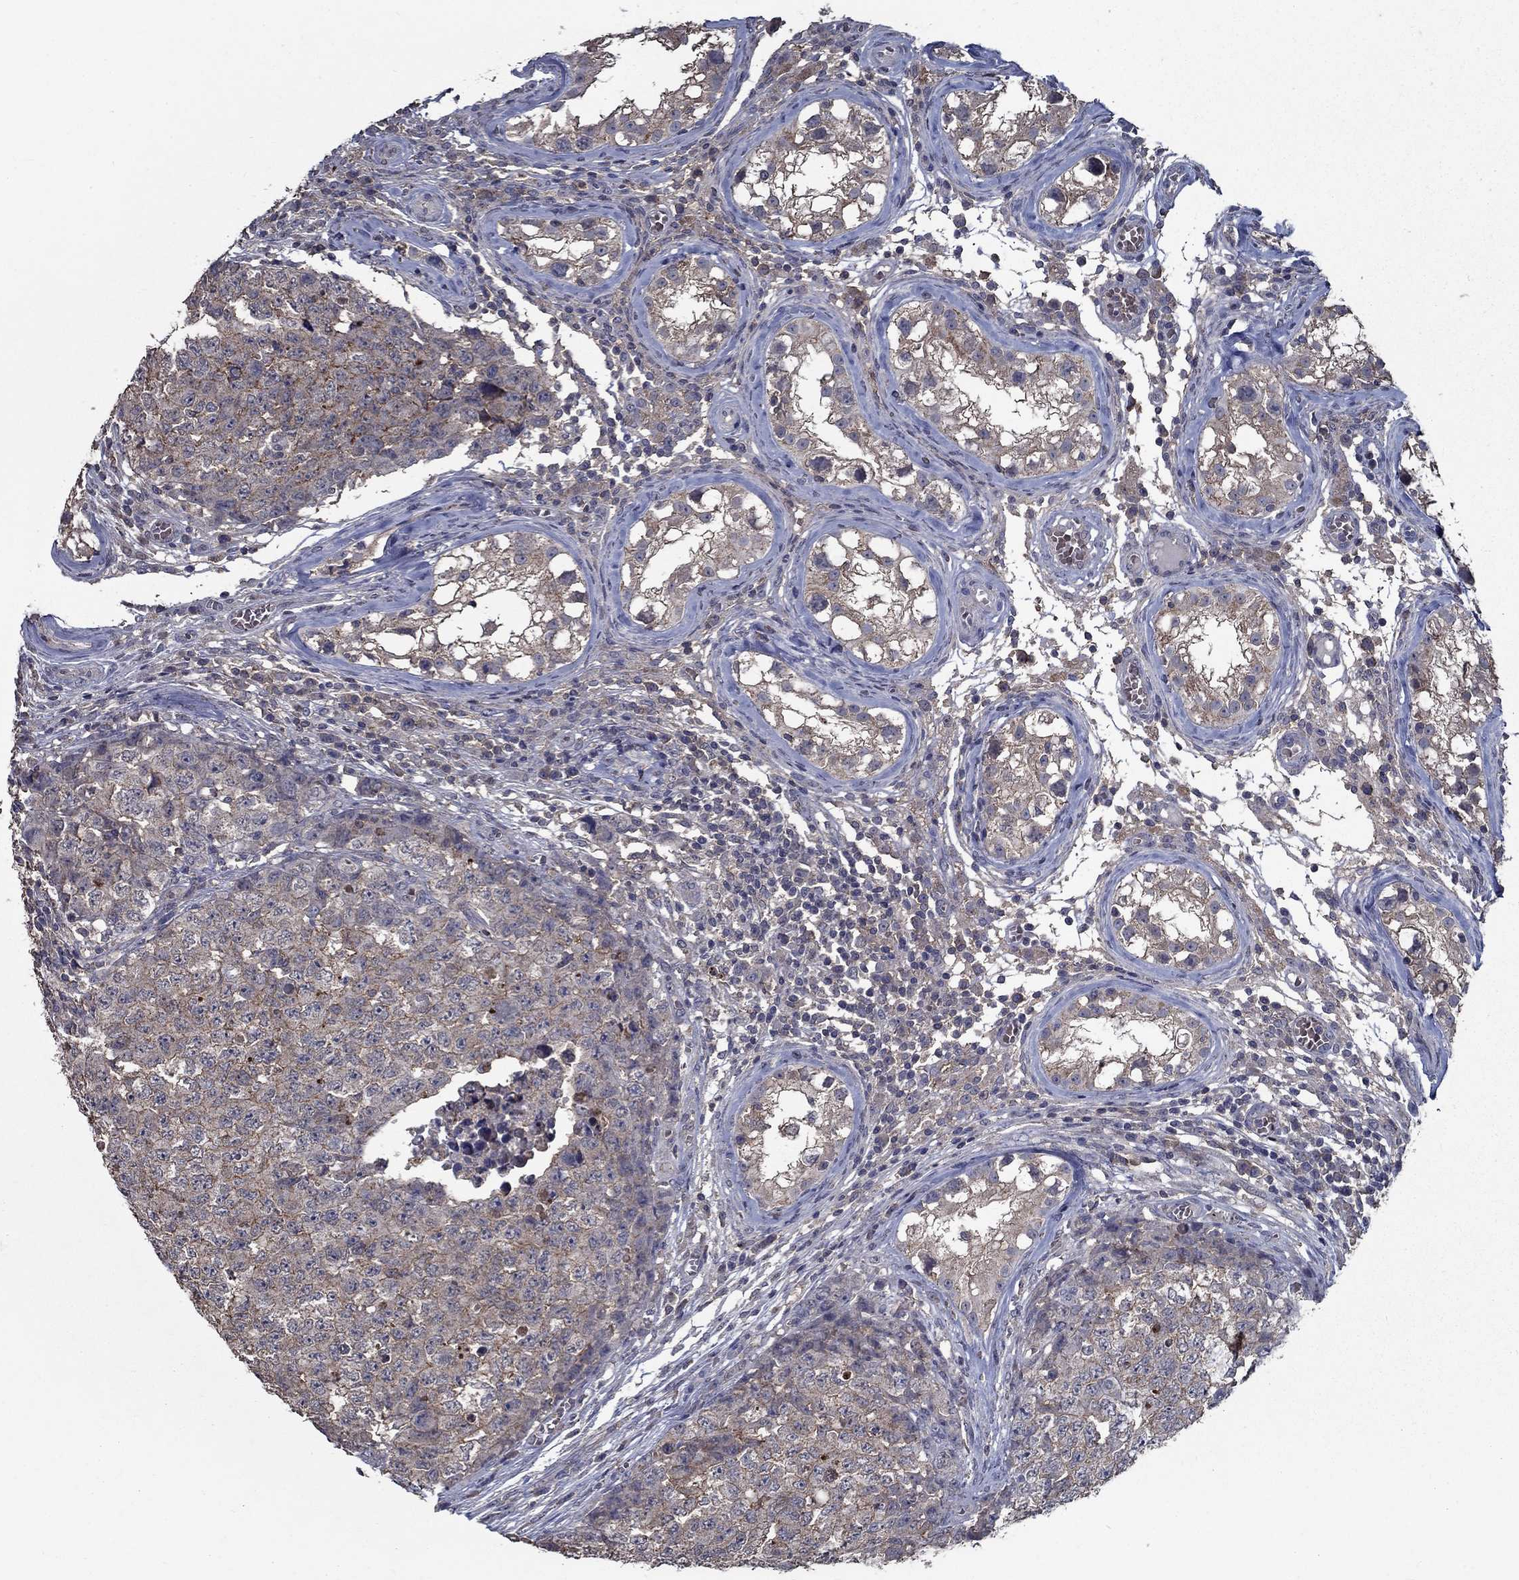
{"staining": {"intensity": "moderate", "quantity": "<25%", "location": "cytoplasmic/membranous"}, "tissue": "testis cancer", "cell_type": "Tumor cells", "image_type": "cancer", "snomed": [{"axis": "morphology", "description": "Carcinoma, Embryonal, NOS"}, {"axis": "topography", "description": "Testis"}], "caption": "Moderate cytoplasmic/membranous protein expression is appreciated in about <25% of tumor cells in testis cancer. (IHC, brightfield microscopy, high magnification).", "gene": "SLC44A1", "patient": {"sex": "male", "age": 23}}